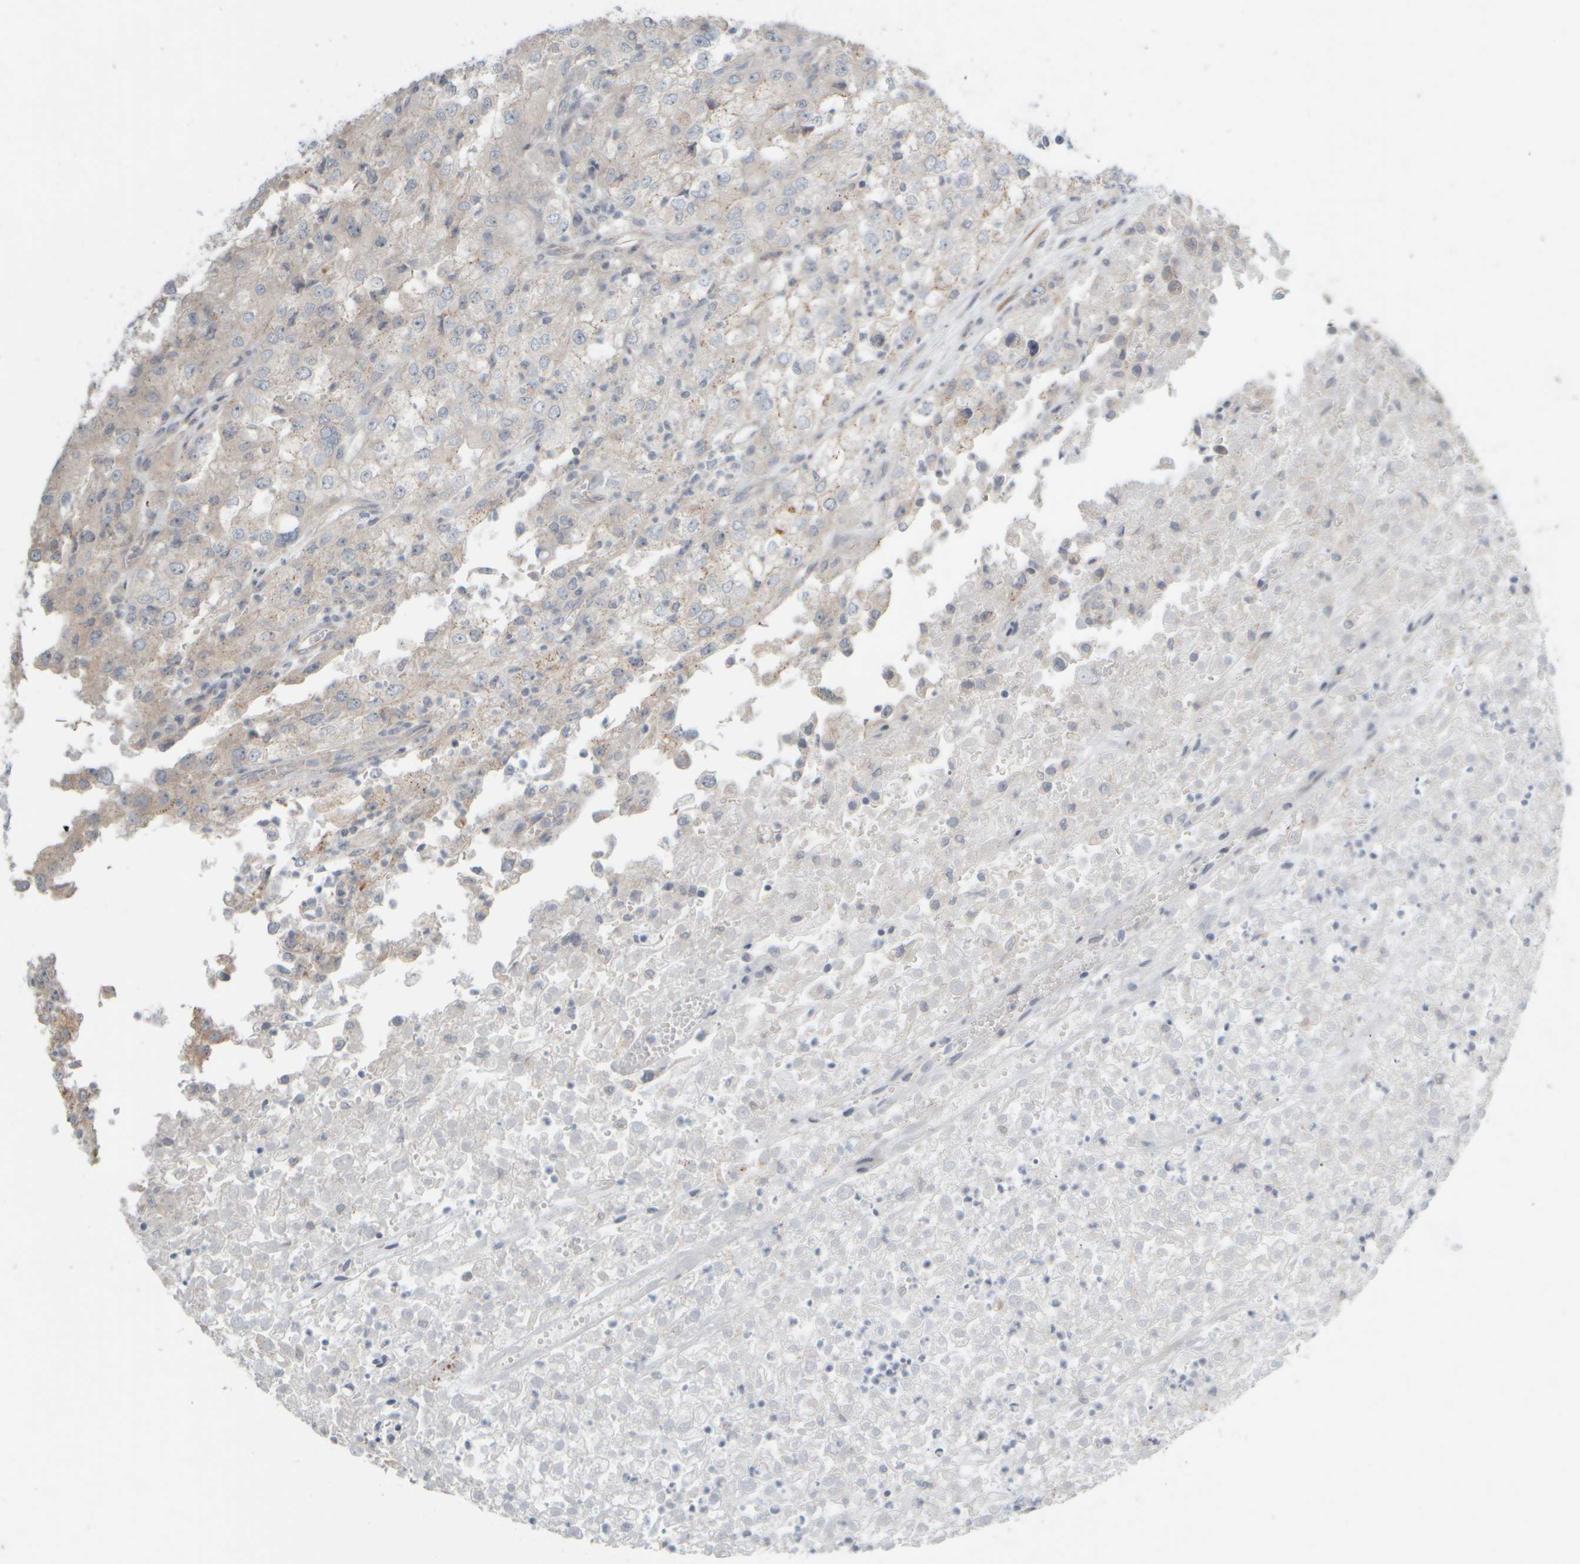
{"staining": {"intensity": "negative", "quantity": "none", "location": "none"}, "tissue": "renal cancer", "cell_type": "Tumor cells", "image_type": "cancer", "snomed": [{"axis": "morphology", "description": "Adenocarcinoma, NOS"}, {"axis": "topography", "description": "Kidney"}], "caption": "Photomicrograph shows no significant protein expression in tumor cells of renal cancer (adenocarcinoma).", "gene": "HGS", "patient": {"sex": "female", "age": 54}}